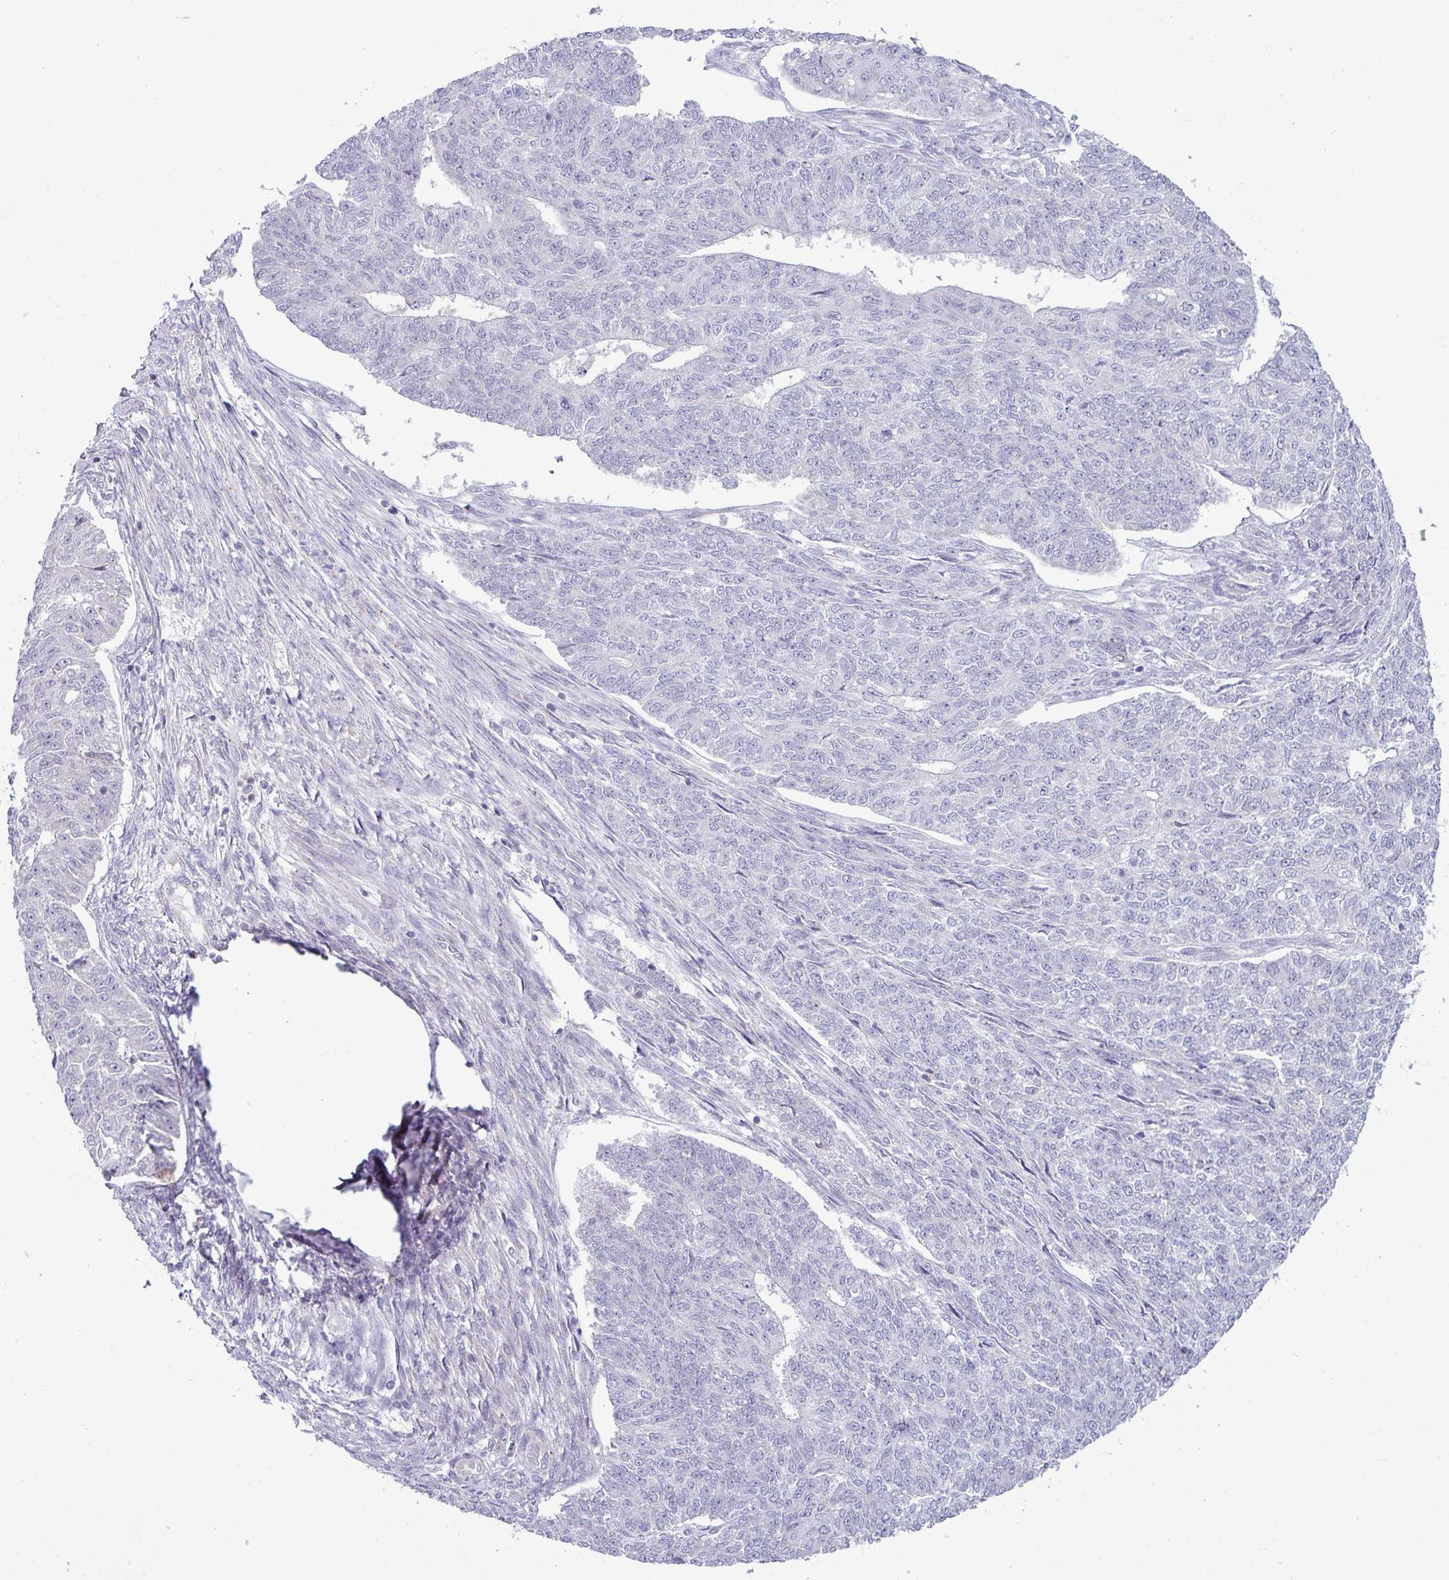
{"staining": {"intensity": "negative", "quantity": "none", "location": "none"}, "tissue": "endometrial cancer", "cell_type": "Tumor cells", "image_type": "cancer", "snomed": [{"axis": "morphology", "description": "Adenocarcinoma, NOS"}, {"axis": "topography", "description": "Endometrium"}], "caption": "Immunohistochemistry (IHC) of human endometrial cancer (adenocarcinoma) exhibits no expression in tumor cells. (Brightfield microscopy of DAB (3,3'-diaminobenzidine) IHC at high magnification).", "gene": "HBEGF", "patient": {"sex": "female", "age": 32}}